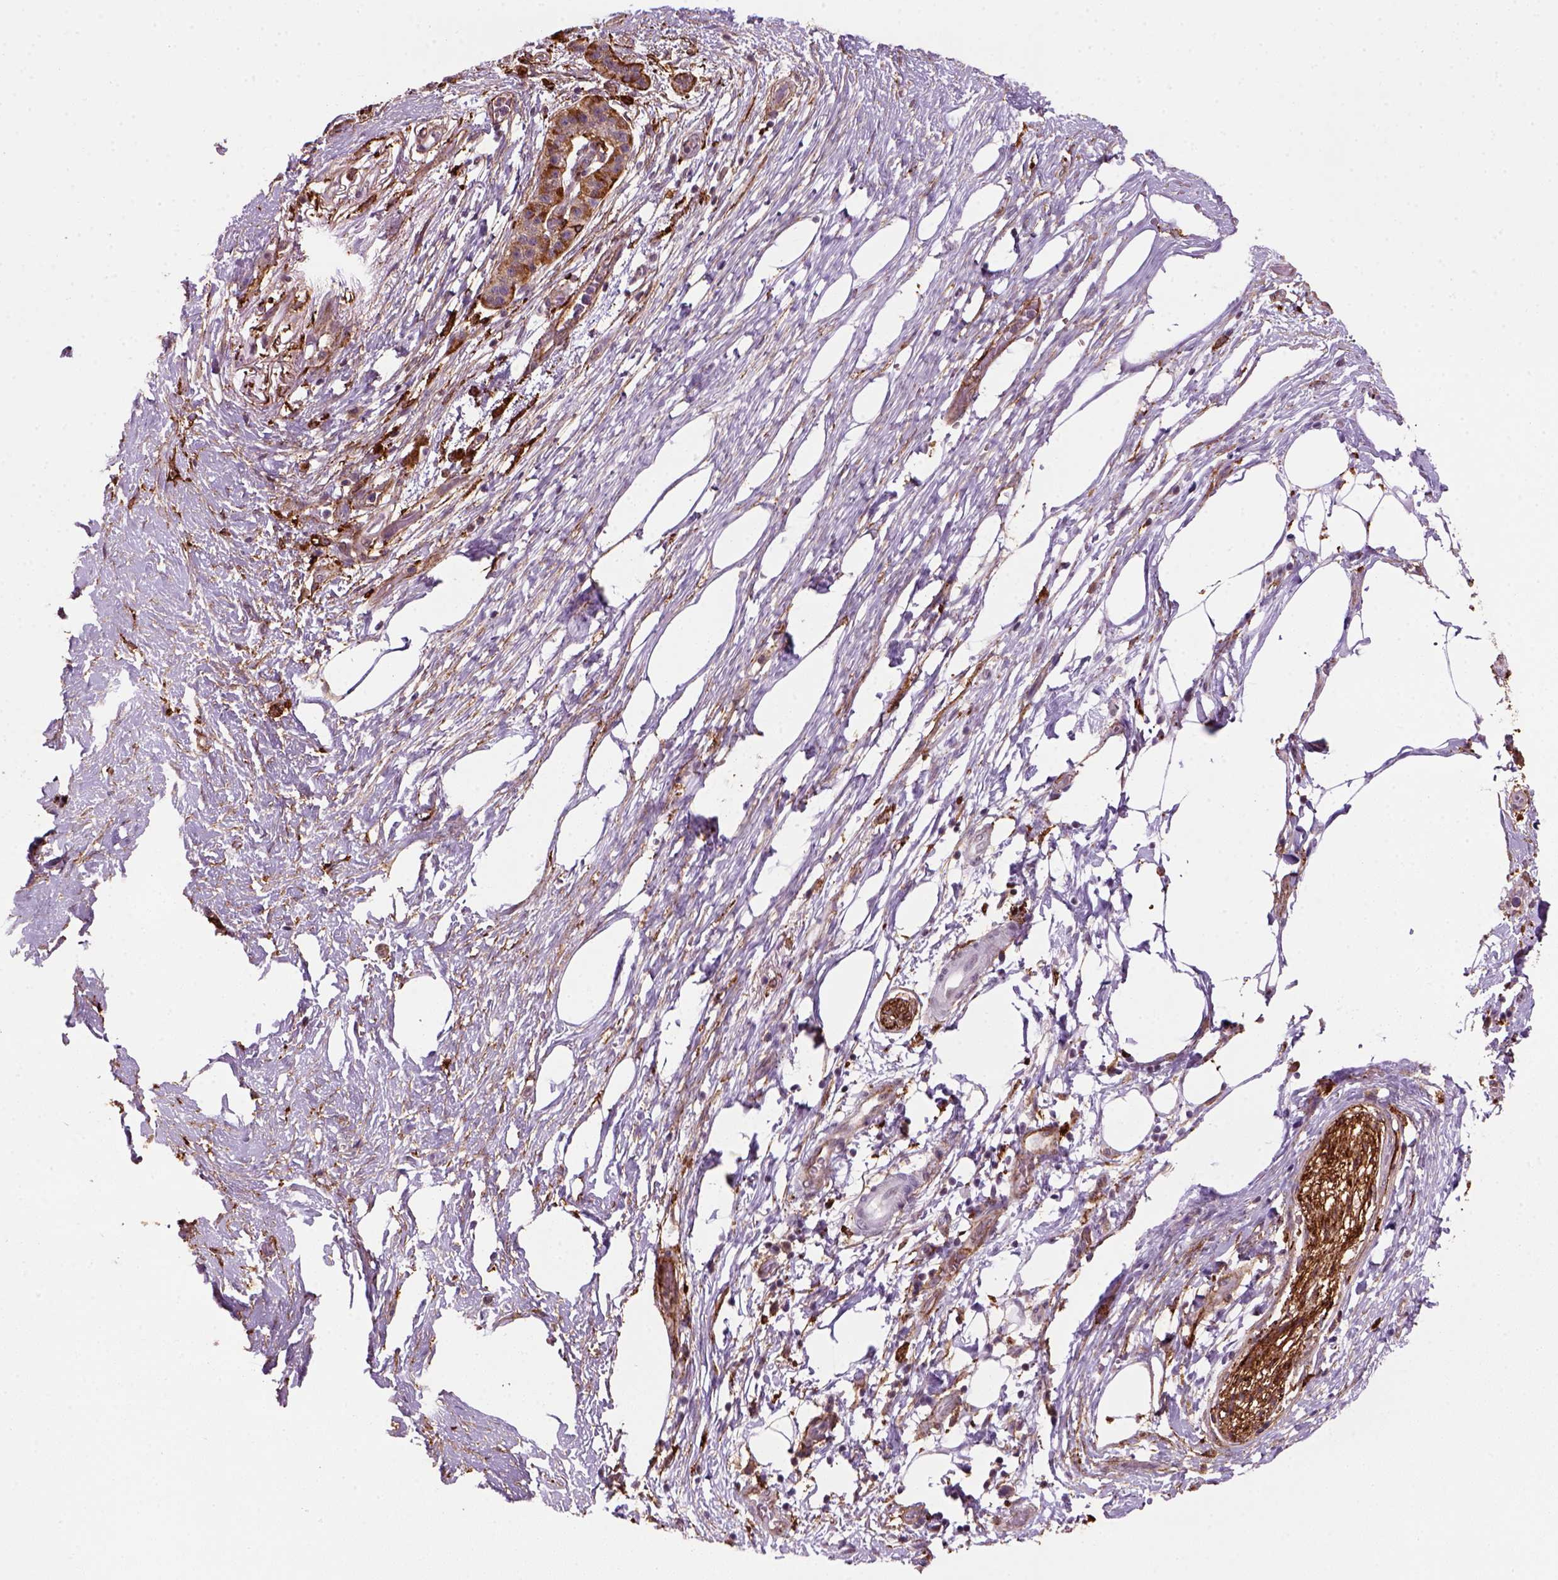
{"staining": {"intensity": "moderate", "quantity": "<25%", "location": "cytoplasmic/membranous"}, "tissue": "pancreatic cancer", "cell_type": "Tumor cells", "image_type": "cancer", "snomed": [{"axis": "morphology", "description": "Adenocarcinoma, NOS"}, {"axis": "topography", "description": "Pancreas"}], "caption": "Brown immunohistochemical staining in human pancreatic cancer demonstrates moderate cytoplasmic/membranous expression in approximately <25% of tumor cells.", "gene": "MARCKS", "patient": {"sex": "female", "age": 72}}